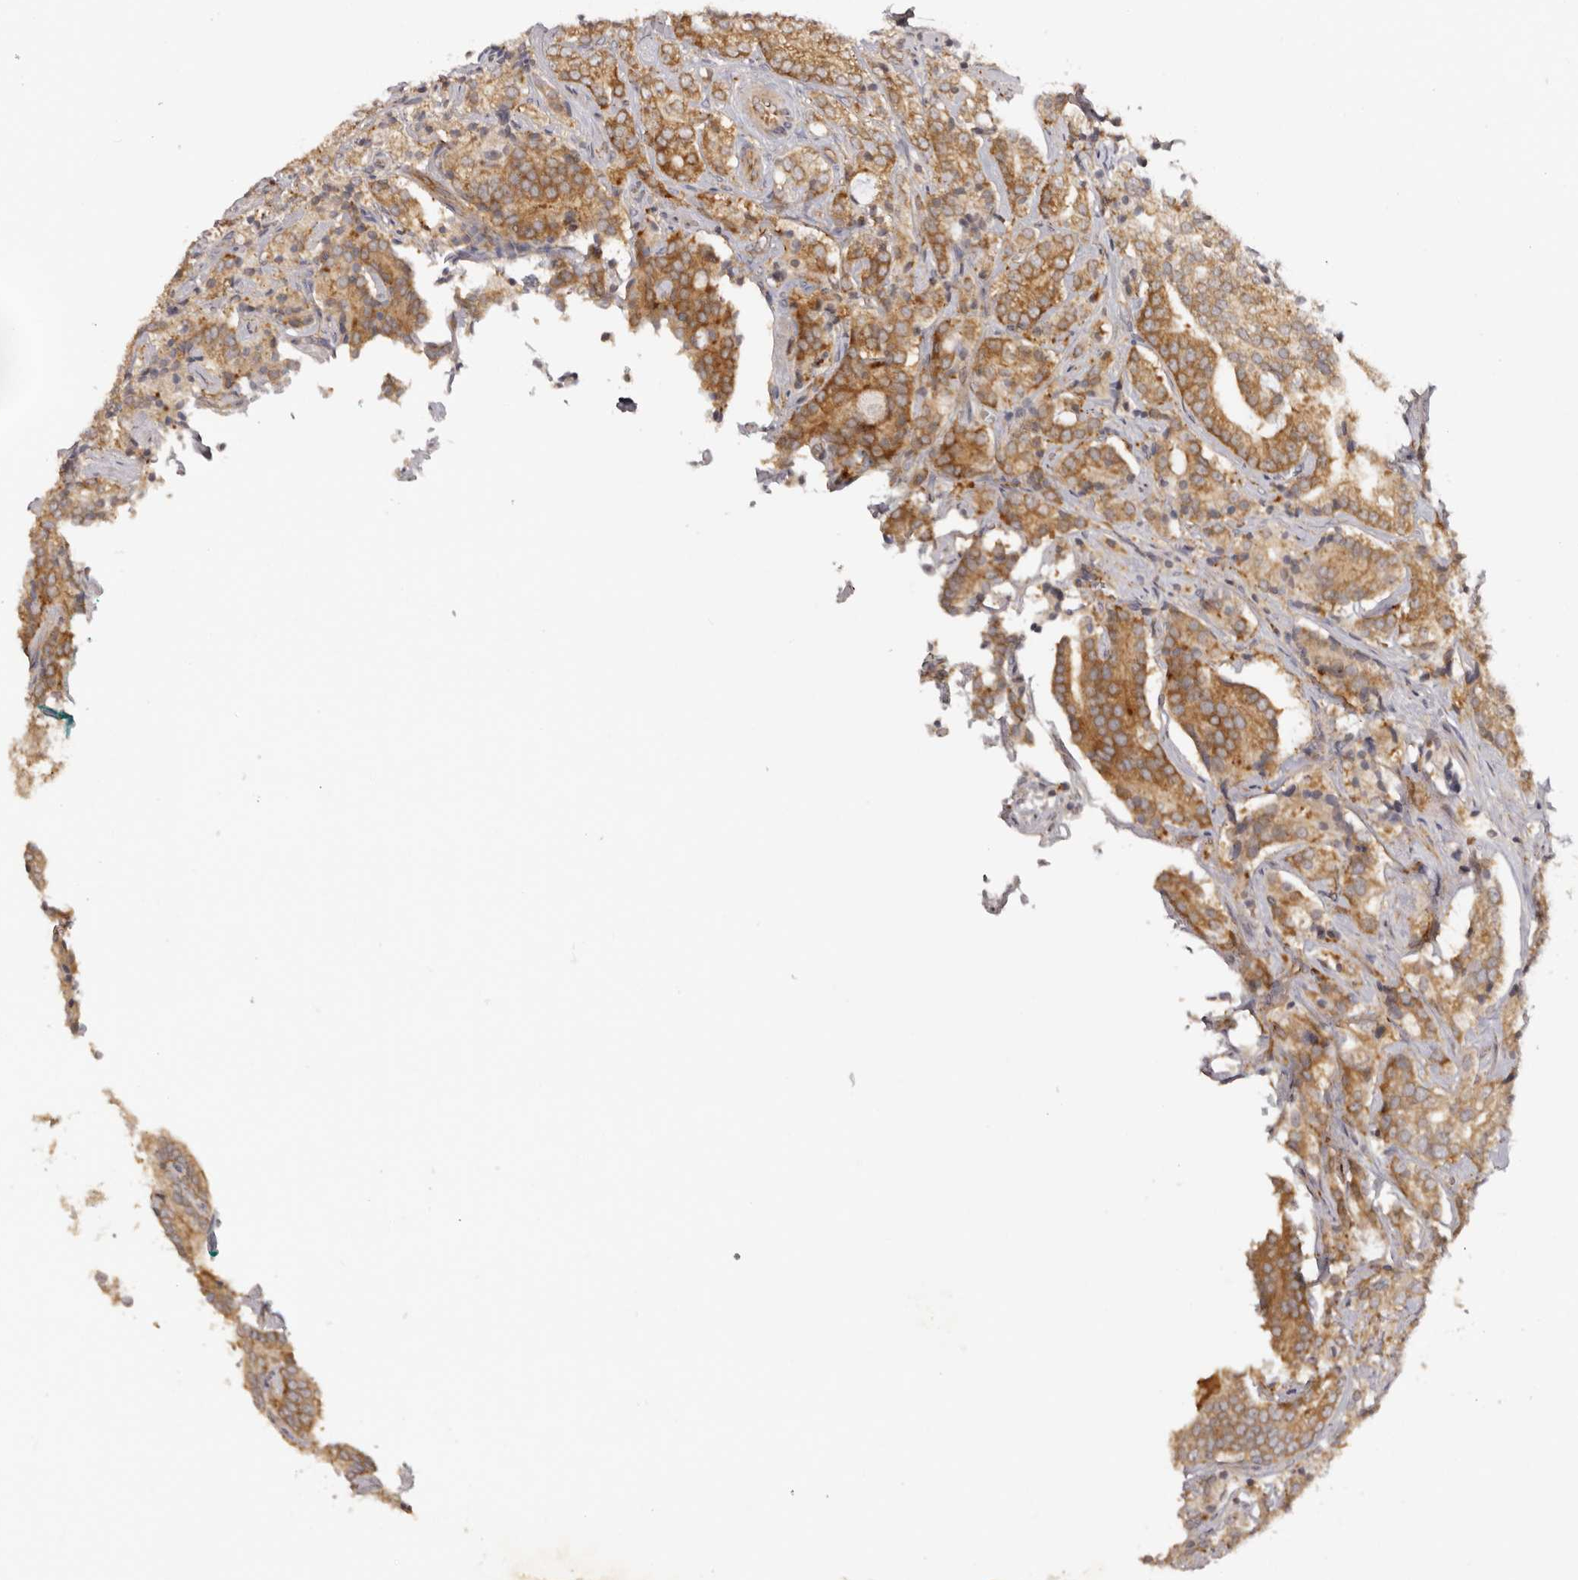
{"staining": {"intensity": "moderate", "quantity": ">75%", "location": "cytoplasmic/membranous"}, "tissue": "prostate cancer", "cell_type": "Tumor cells", "image_type": "cancer", "snomed": [{"axis": "morphology", "description": "Adenocarcinoma, High grade"}, {"axis": "topography", "description": "Prostate"}], "caption": "A histopathology image of prostate cancer (high-grade adenocarcinoma) stained for a protein exhibits moderate cytoplasmic/membranous brown staining in tumor cells.", "gene": "EEF1E1", "patient": {"sex": "male", "age": 57}}